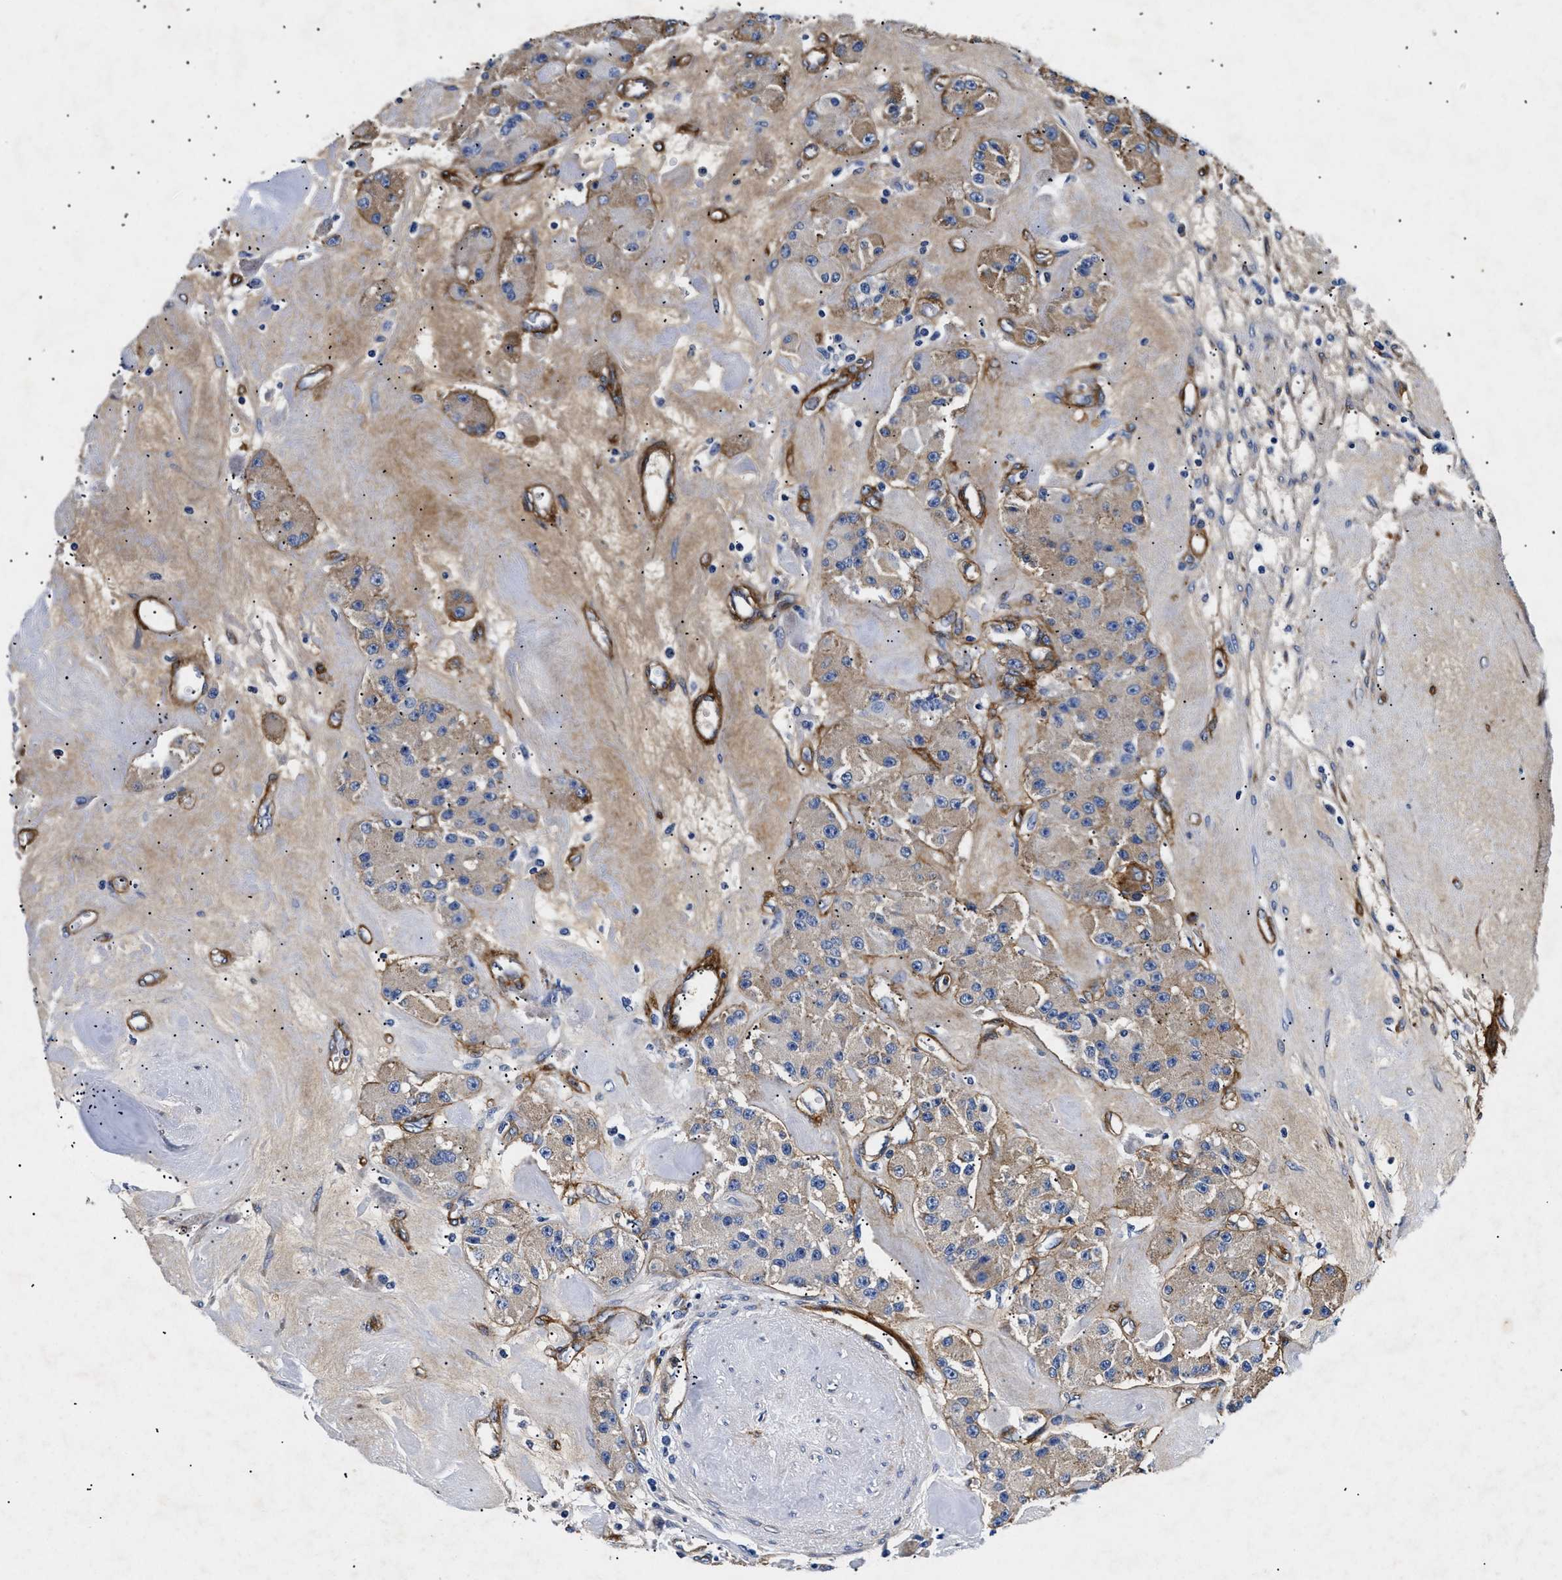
{"staining": {"intensity": "moderate", "quantity": "<25%", "location": "cytoplasmic/membranous"}, "tissue": "carcinoid", "cell_type": "Tumor cells", "image_type": "cancer", "snomed": [{"axis": "morphology", "description": "Carcinoid, malignant, NOS"}, {"axis": "topography", "description": "Pancreas"}], "caption": "DAB (3,3'-diaminobenzidine) immunohistochemical staining of human carcinoid shows moderate cytoplasmic/membranous protein expression in about <25% of tumor cells.", "gene": "LAMA3", "patient": {"sex": "male", "age": 41}}